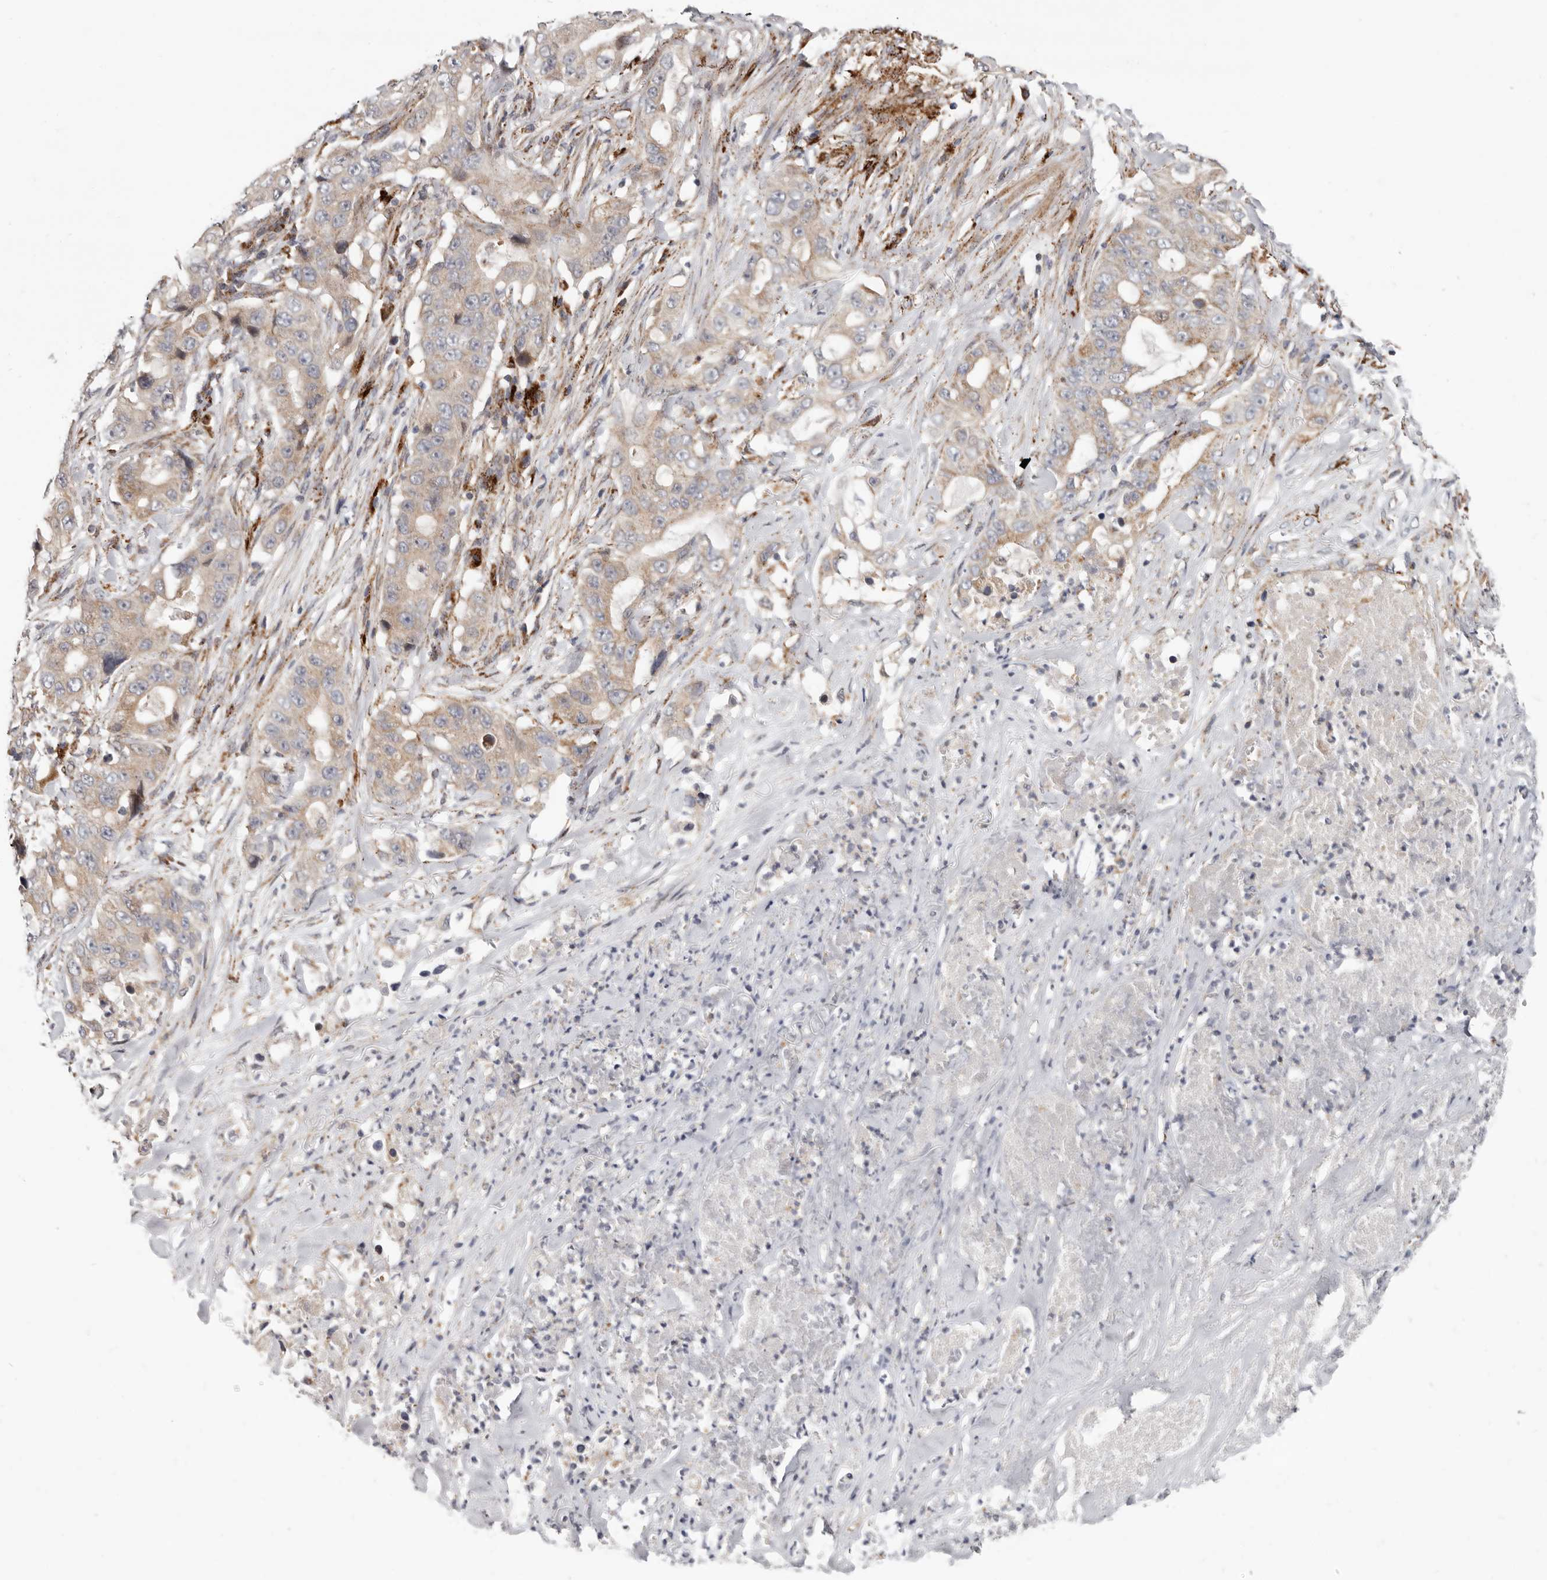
{"staining": {"intensity": "weak", "quantity": ">75%", "location": "cytoplasmic/membranous"}, "tissue": "lung cancer", "cell_type": "Tumor cells", "image_type": "cancer", "snomed": [{"axis": "morphology", "description": "Adenocarcinoma, NOS"}, {"axis": "topography", "description": "Lung"}], "caption": "Lung cancer stained with IHC demonstrates weak cytoplasmic/membranous positivity in approximately >75% of tumor cells. The staining was performed using DAB, with brown indicating positive protein expression. Nuclei are stained blue with hematoxylin.", "gene": "TOR3A", "patient": {"sex": "female", "age": 51}}